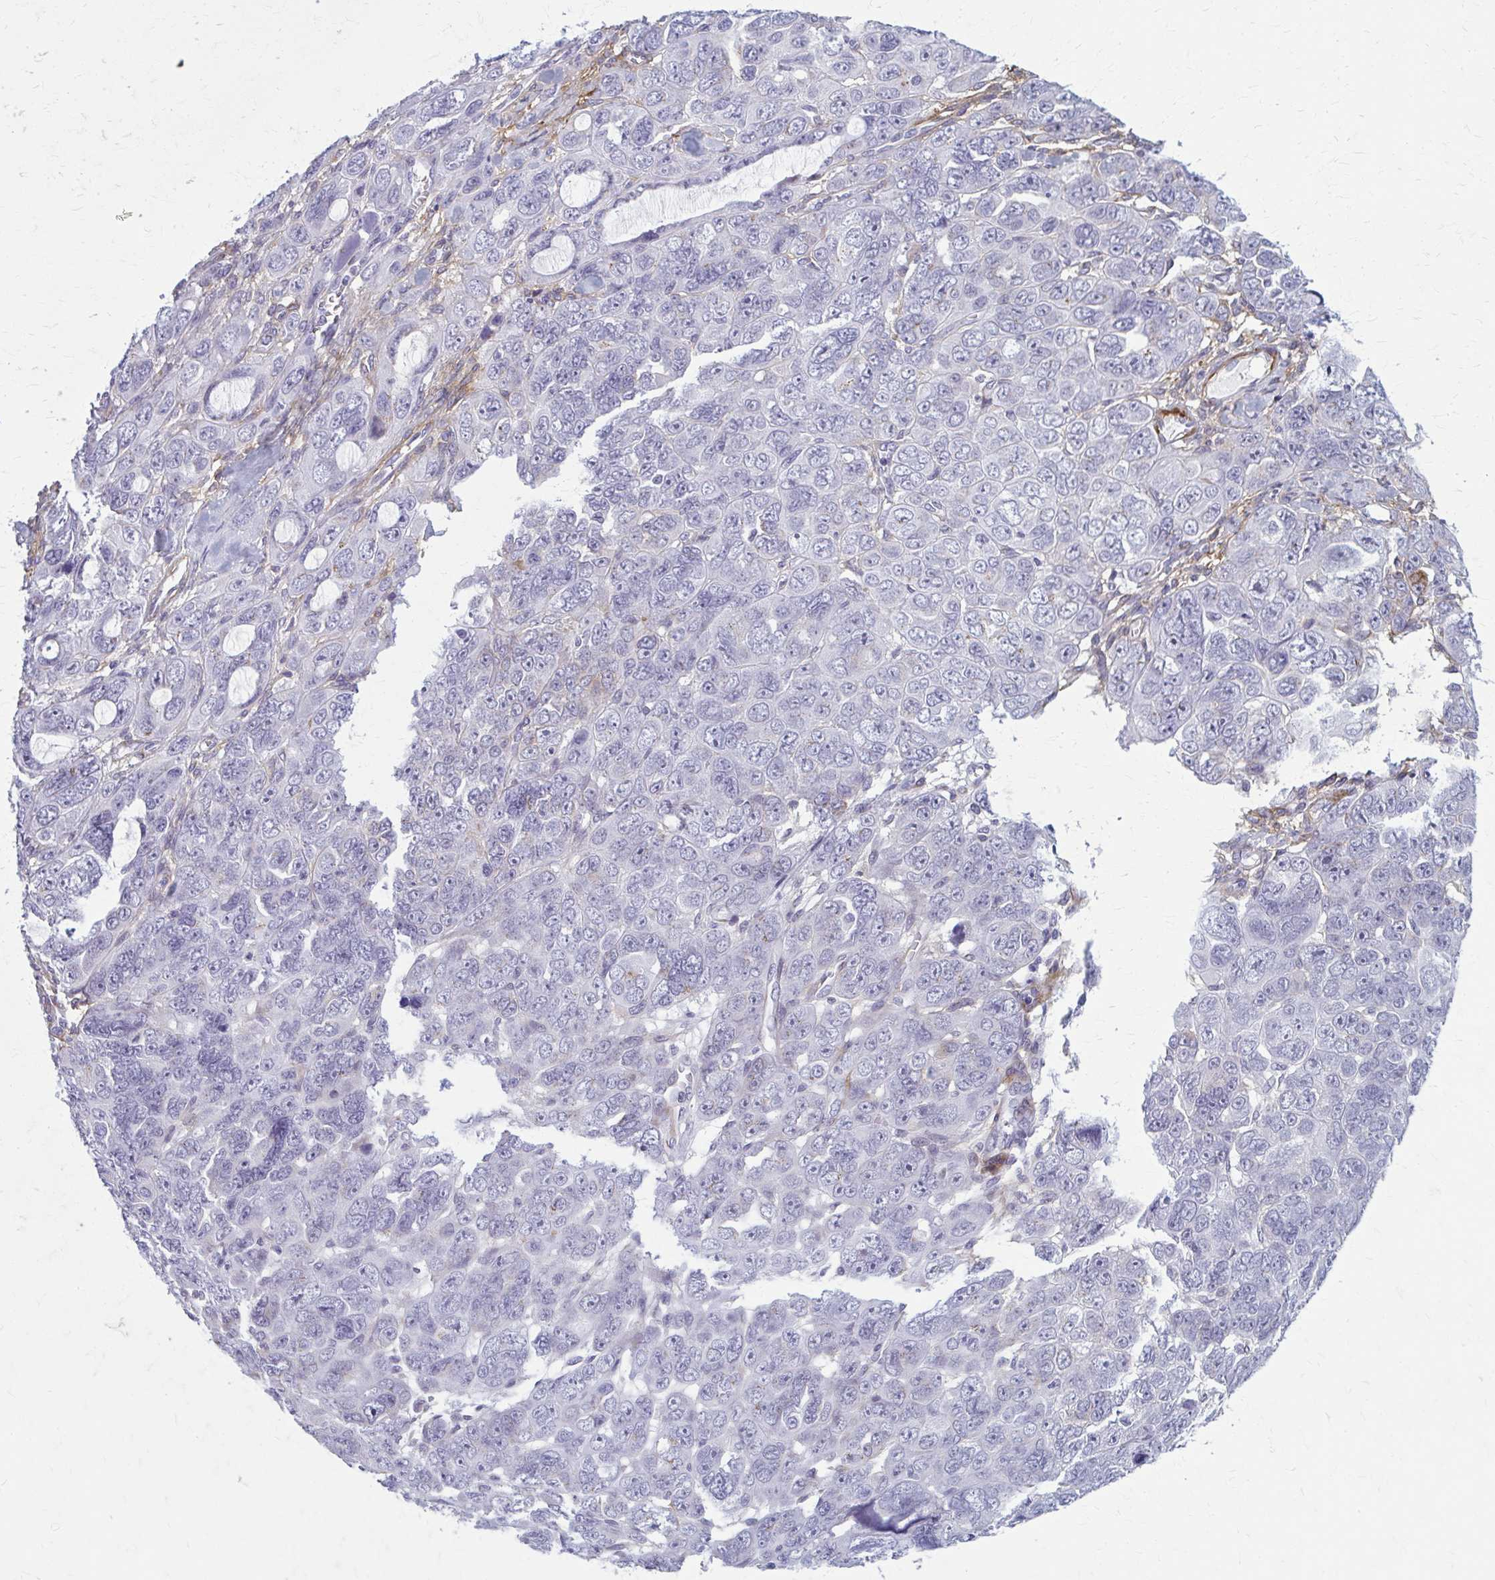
{"staining": {"intensity": "negative", "quantity": "none", "location": "none"}, "tissue": "ovarian cancer", "cell_type": "Tumor cells", "image_type": "cancer", "snomed": [{"axis": "morphology", "description": "Cystadenocarcinoma, serous, NOS"}, {"axis": "topography", "description": "Ovary"}], "caption": "Micrograph shows no significant protein staining in tumor cells of serous cystadenocarcinoma (ovarian).", "gene": "AKAP12", "patient": {"sex": "female", "age": 63}}